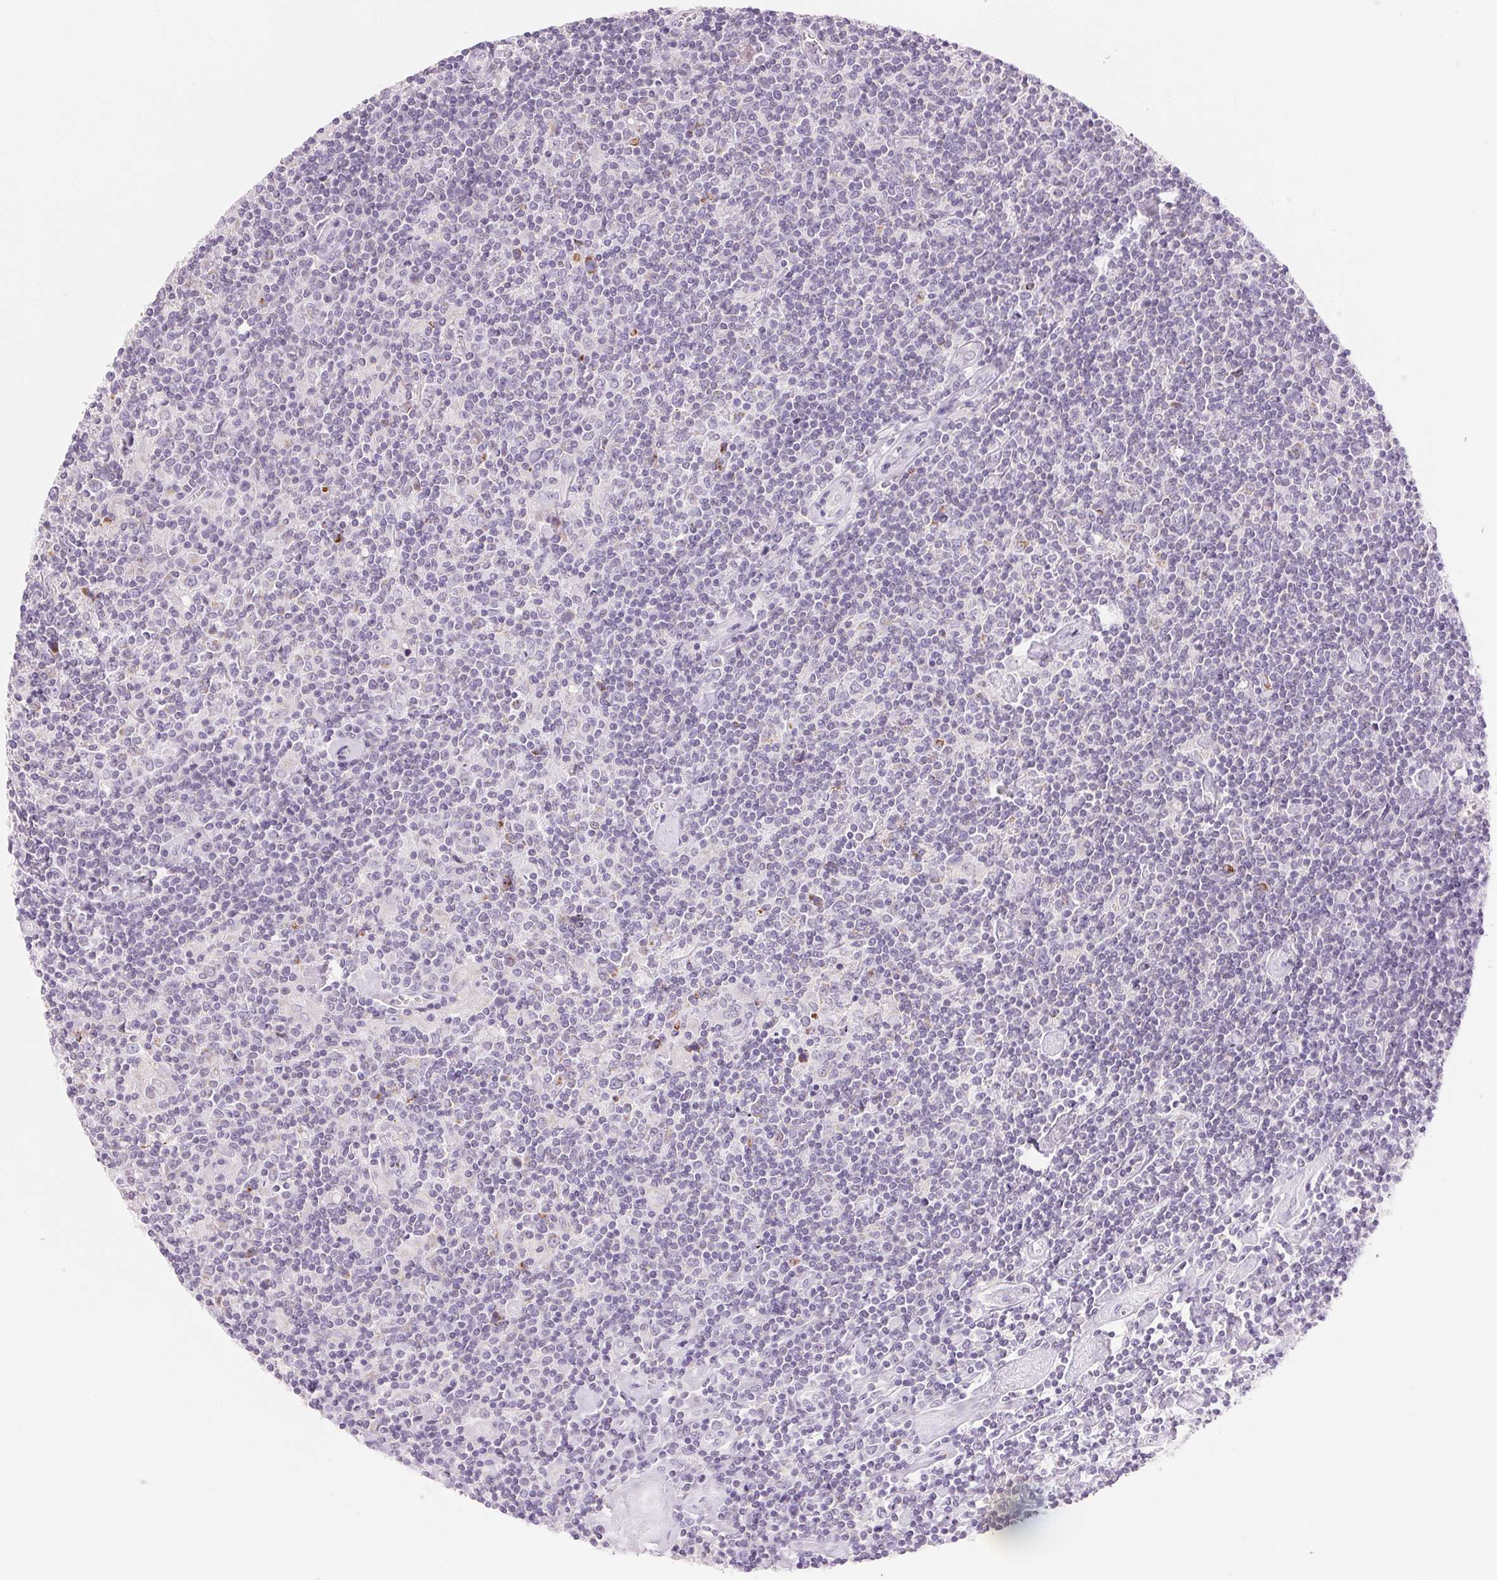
{"staining": {"intensity": "negative", "quantity": "none", "location": "none"}, "tissue": "lymphoma", "cell_type": "Tumor cells", "image_type": "cancer", "snomed": [{"axis": "morphology", "description": "Hodgkin's disease, NOS"}, {"axis": "topography", "description": "Lymph node"}], "caption": "Immunohistochemistry (IHC) micrograph of human lymphoma stained for a protein (brown), which displays no positivity in tumor cells.", "gene": "CYP11B1", "patient": {"sex": "male", "age": 40}}